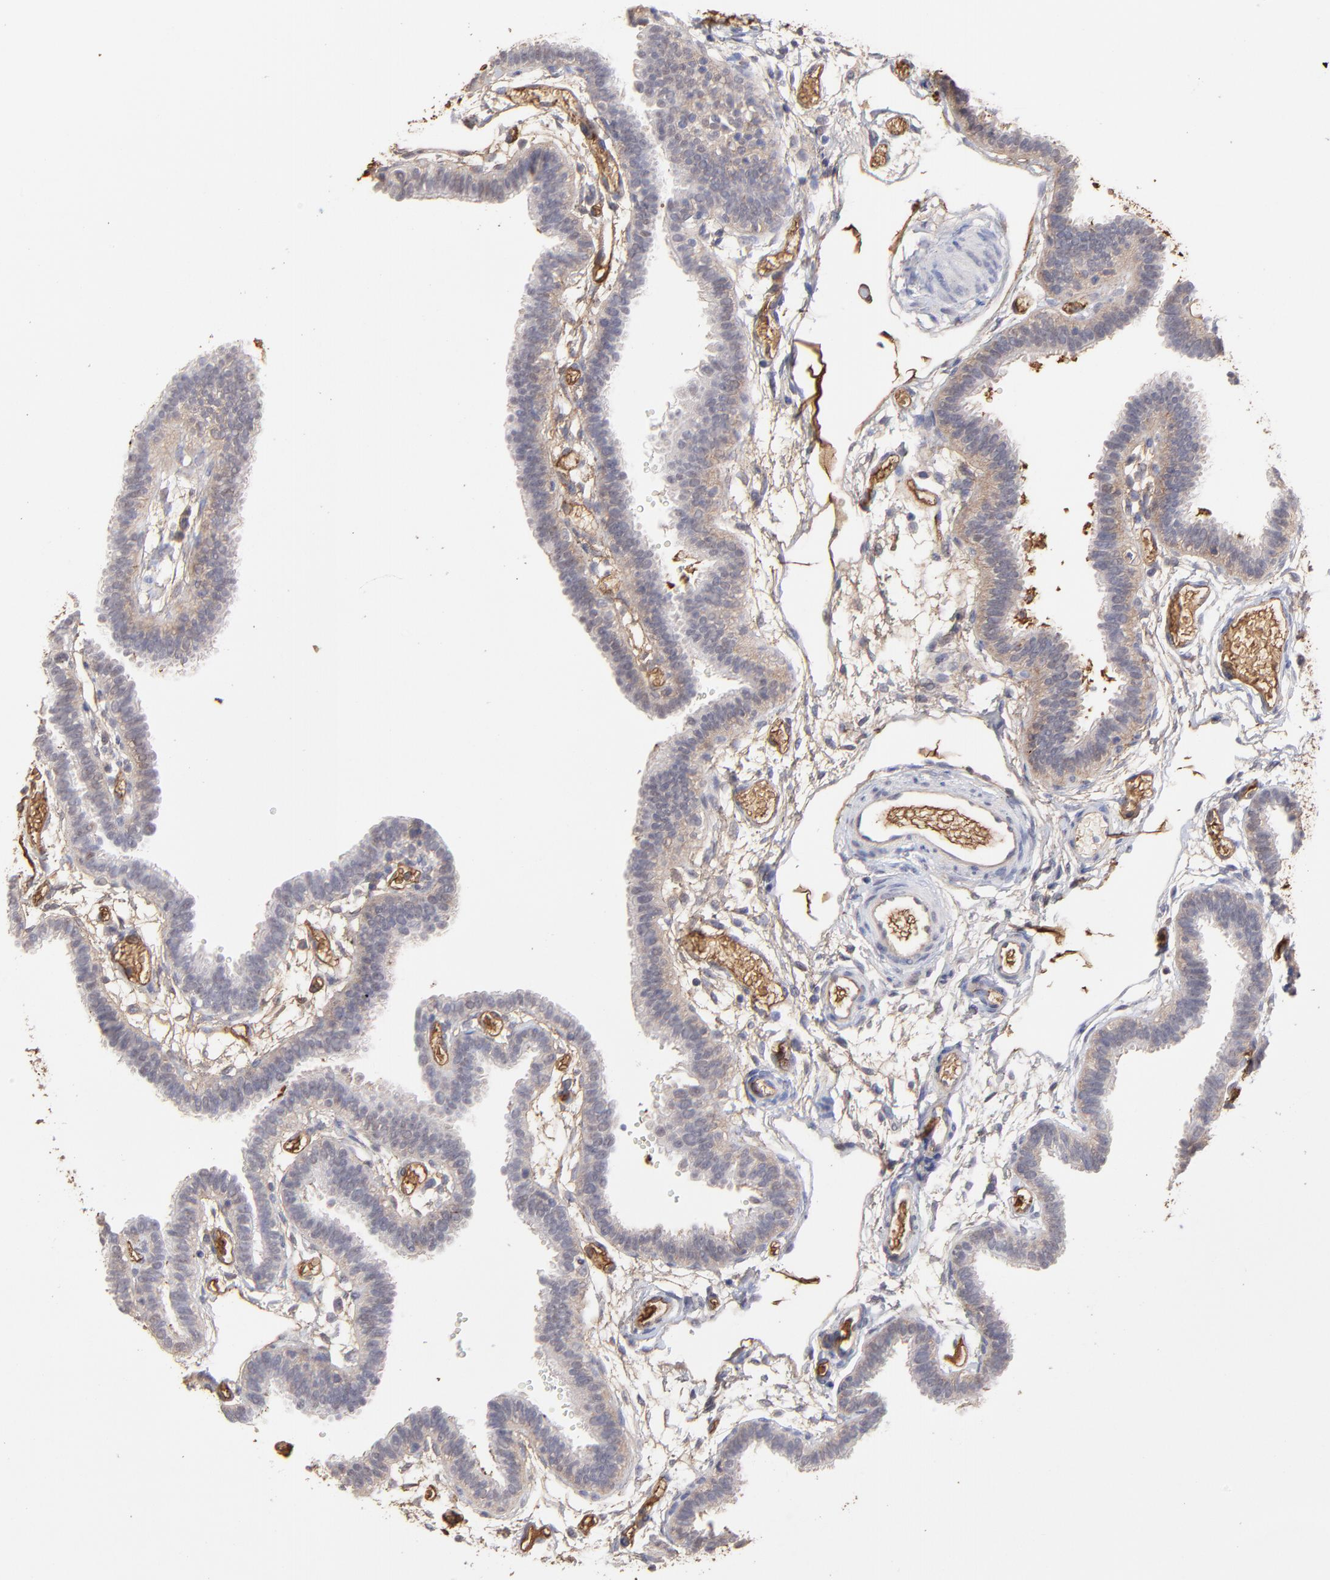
{"staining": {"intensity": "weak", "quantity": "<25%", "location": "cytoplasmic/membranous,nuclear"}, "tissue": "fallopian tube", "cell_type": "Glandular cells", "image_type": "normal", "snomed": [{"axis": "morphology", "description": "Normal tissue, NOS"}, {"axis": "topography", "description": "Fallopian tube"}], "caption": "Fallopian tube stained for a protein using IHC reveals no expression glandular cells.", "gene": "PSMD14", "patient": {"sex": "female", "age": 29}}